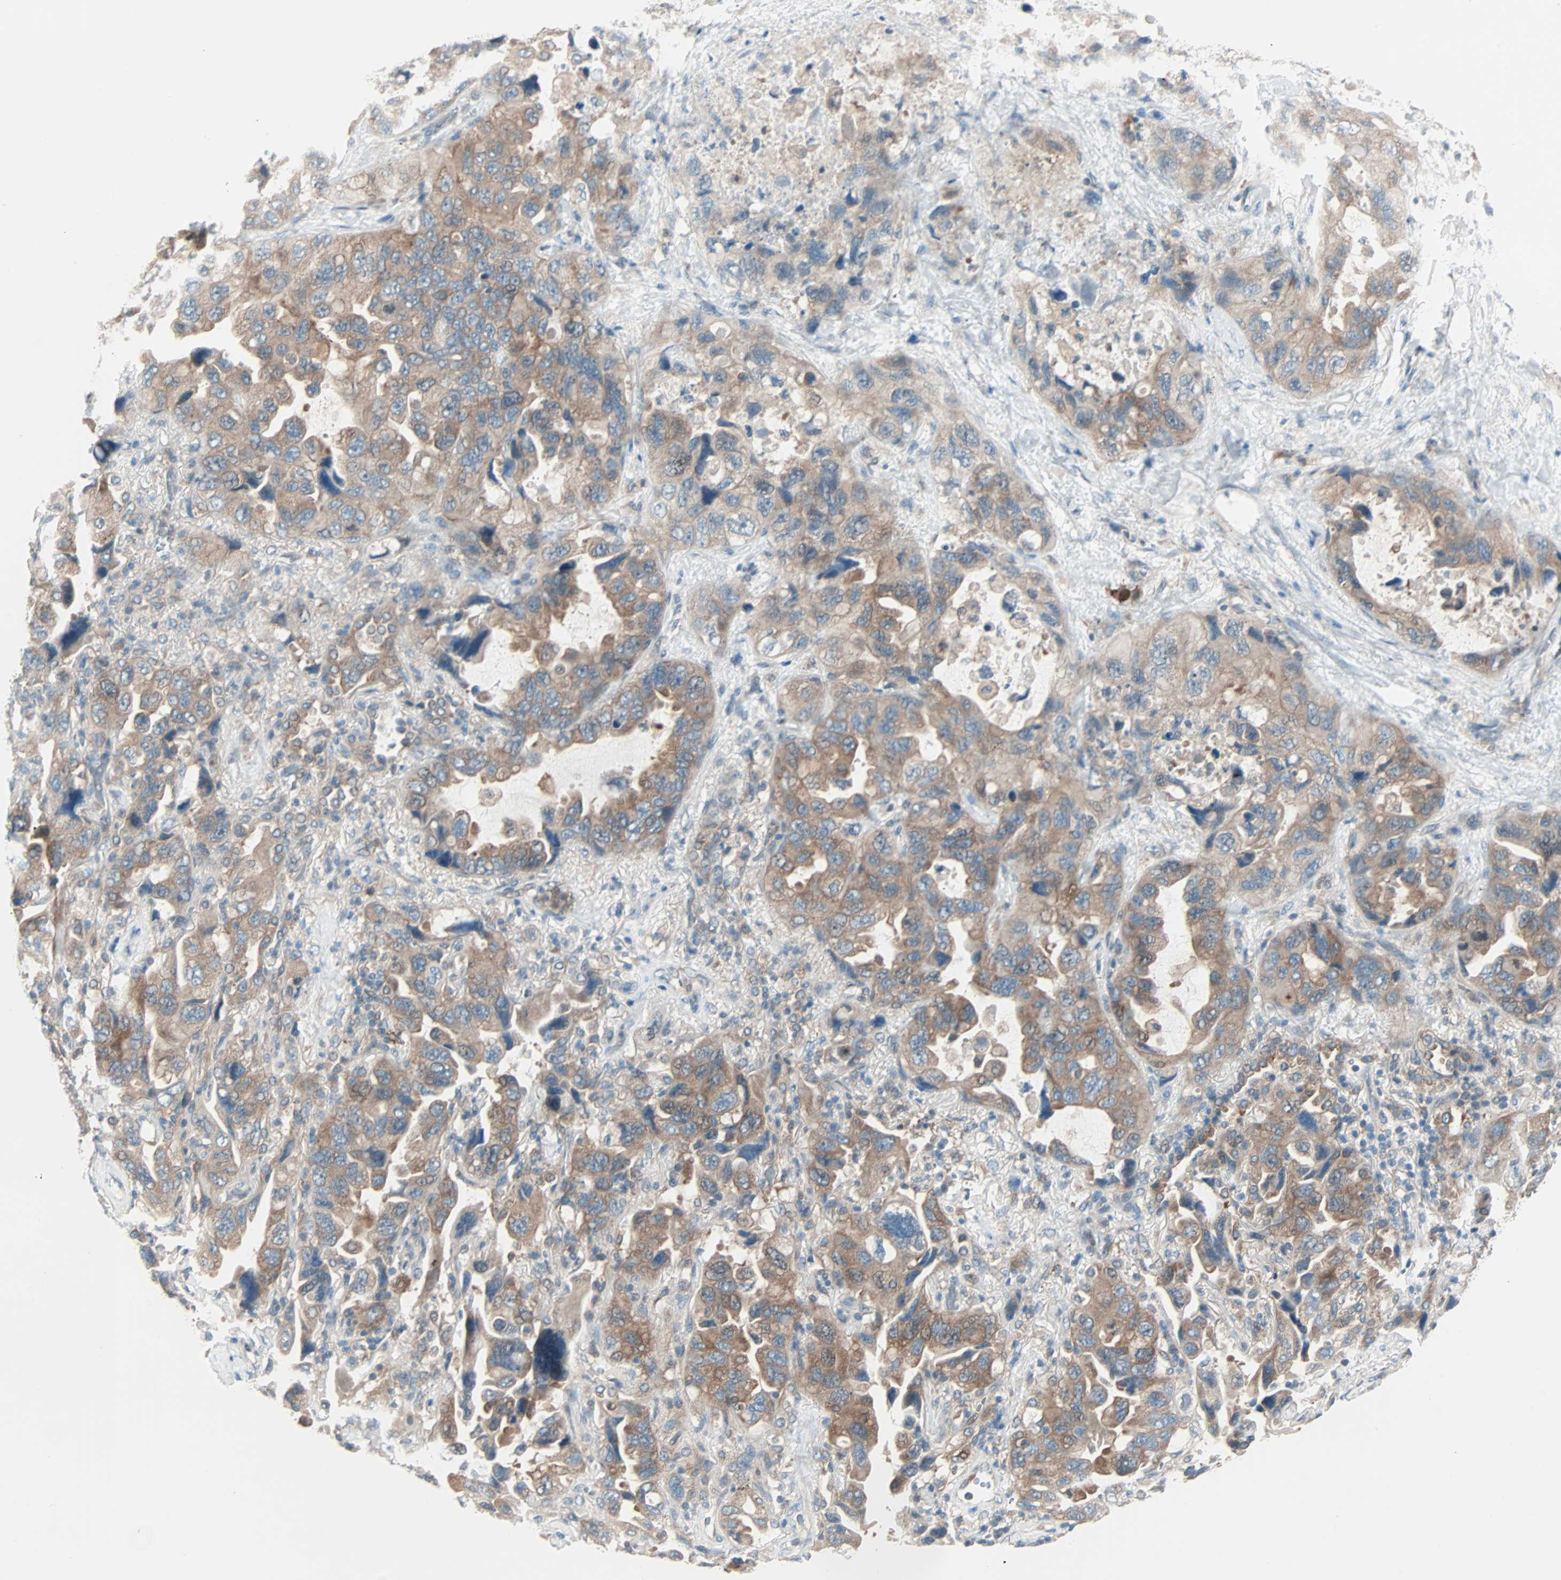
{"staining": {"intensity": "moderate", "quantity": ">75%", "location": "cytoplasmic/membranous"}, "tissue": "lung cancer", "cell_type": "Tumor cells", "image_type": "cancer", "snomed": [{"axis": "morphology", "description": "Squamous cell carcinoma, NOS"}, {"axis": "topography", "description": "Lung"}], "caption": "Protein staining exhibits moderate cytoplasmic/membranous expression in about >75% of tumor cells in squamous cell carcinoma (lung). Ihc stains the protein of interest in brown and the nuclei are stained blue.", "gene": "SMIM8", "patient": {"sex": "female", "age": 73}}